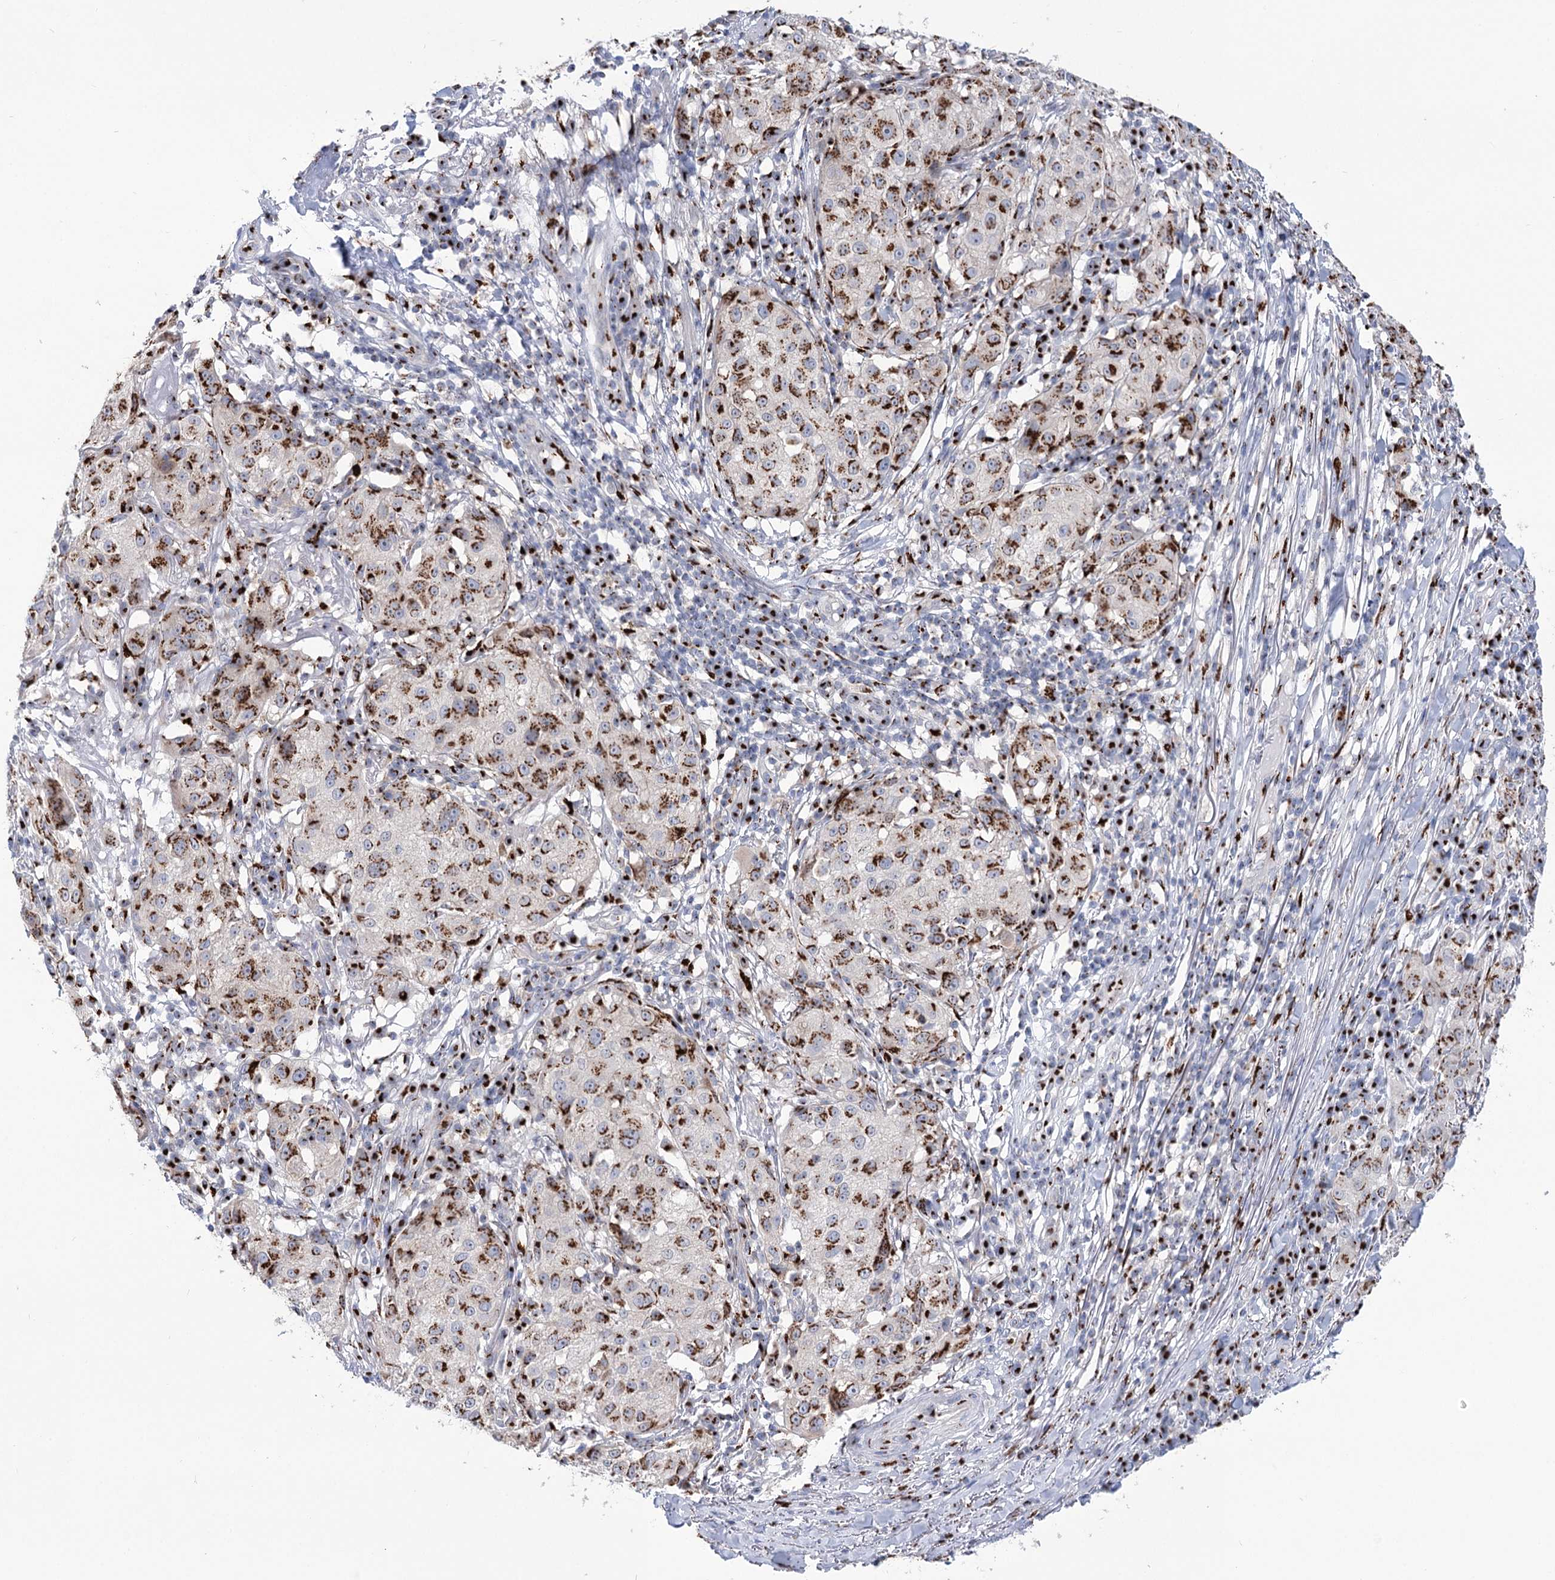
{"staining": {"intensity": "moderate", "quantity": ">75%", "location": "cytoplasmic/membranous"}, "tissue": "melanoma", "cell_type": "Tumor cells", "image_type": "cancer", "snomed": [{"axis": "morphology", "description": "Necrosis, NOS"}, {"axis": "morphology", "description": "Malignant melanoma, NOS"}, {"axis": "topography", "description": "Skin"}], "caption": "About >75% of tumor cells in human melanoma demonstrate moderate cytoplasmic/membranous protein expression as visualized by brown immunohistochemical staining.", "gene": "TMEM165", "patient": {"sex": "female", "age": 87}}